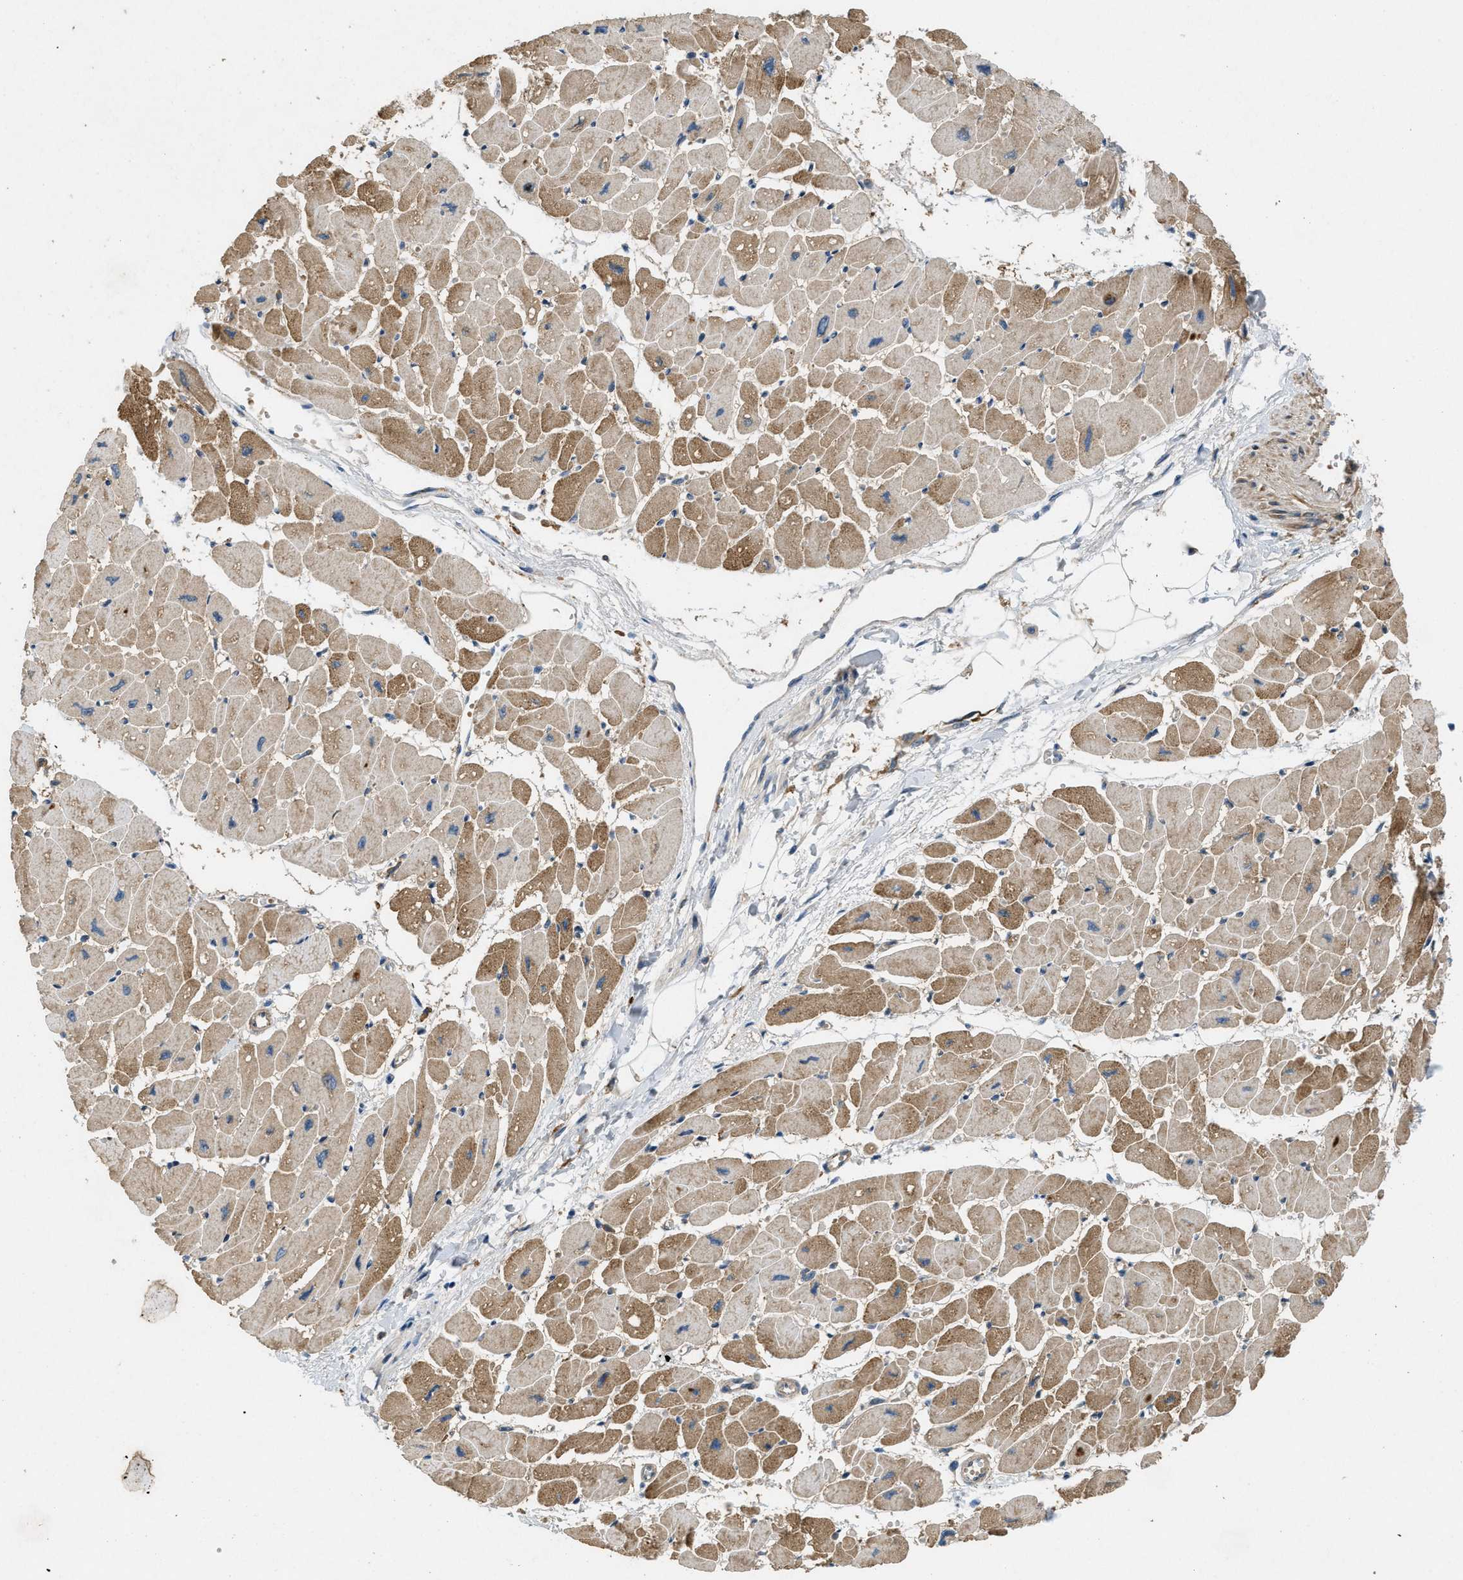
{"staining": {"intensity": "moderate", "quantity": ">75%", "location": "cytoplasmic/membranous"}, "tissue": "heart muscle", "cell_type": "Cardiomyocytes", "image_type": "normal", "snomed": [{"axis": "morphology", "description": "Normal tissue, NOS"}, {"axis": "topography", "description": "Heart"}], "caption": "A medium amount of moderate cytoplasmic/membranous staining is appreciated in approximately >75% of cardiomyocytes in benign heart muscle.", "gene": "ADCY6", "patient": {"sex": "female", "age": 54}}